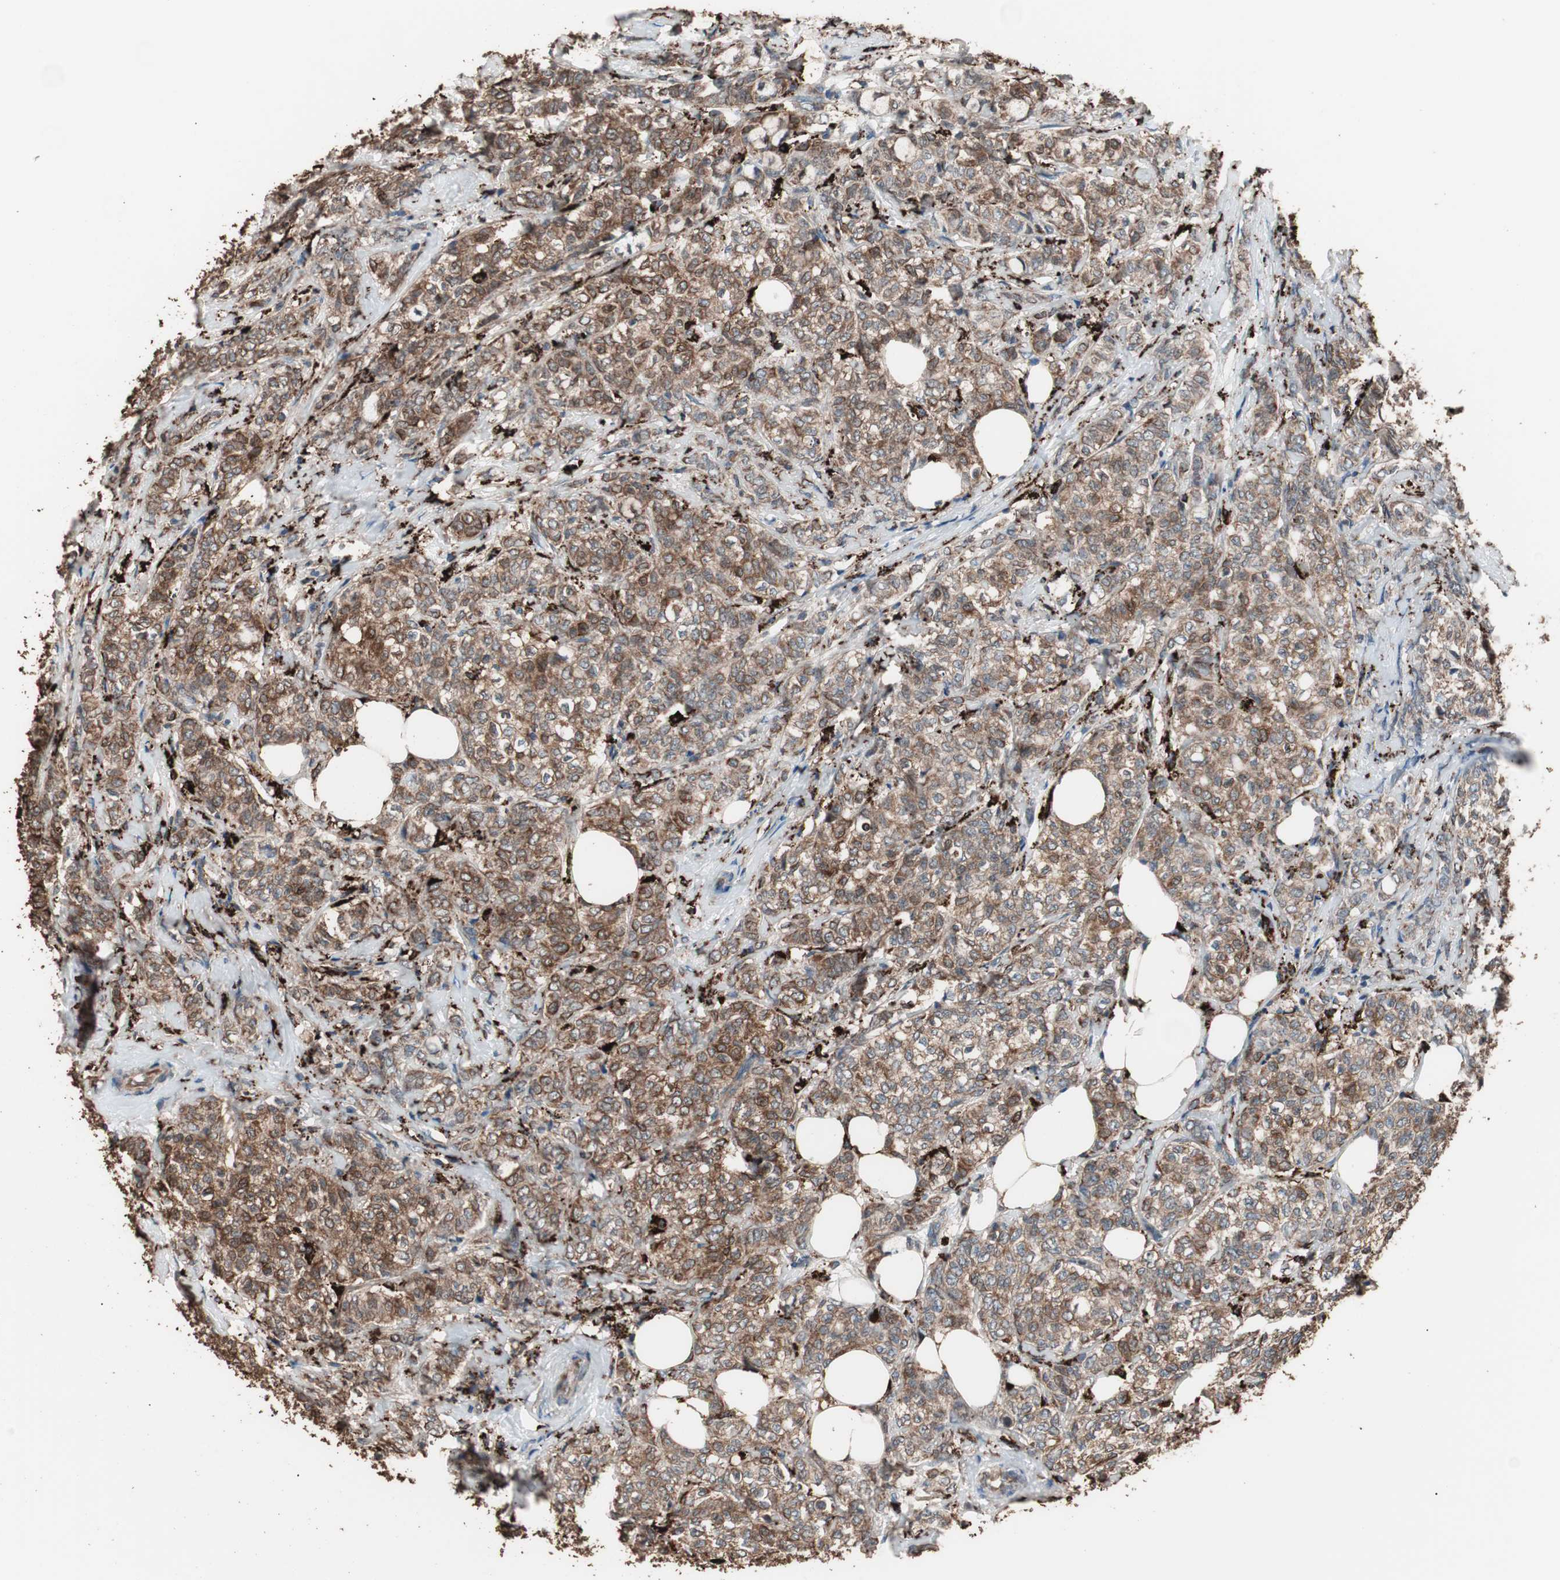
{"staining": {"intensity": "strong", "quantity": ">75%", "location": "cytoplasmic/membranous"}, "tissue": "breast cancer", "cell_type": "Tumor cells", "image_type": "cancer", "snomed": [{"axis": "morphology", "description": "Lobular carcinoma"}, {"axis": "topography", "description": "Breast"}], "caption": "Lobular carcinoma (breast) was stained to show a protein in brown. There is high levels of strong cytoplasmic/membranous staining in about >75% of tumor cells. The staining is performed using DAB brown chromogen to label protein expression. The nuclei are counter-stained blue using hematoxylin.", "gene": "CCT3", "patient": {"sex": "female", "age": 60}}